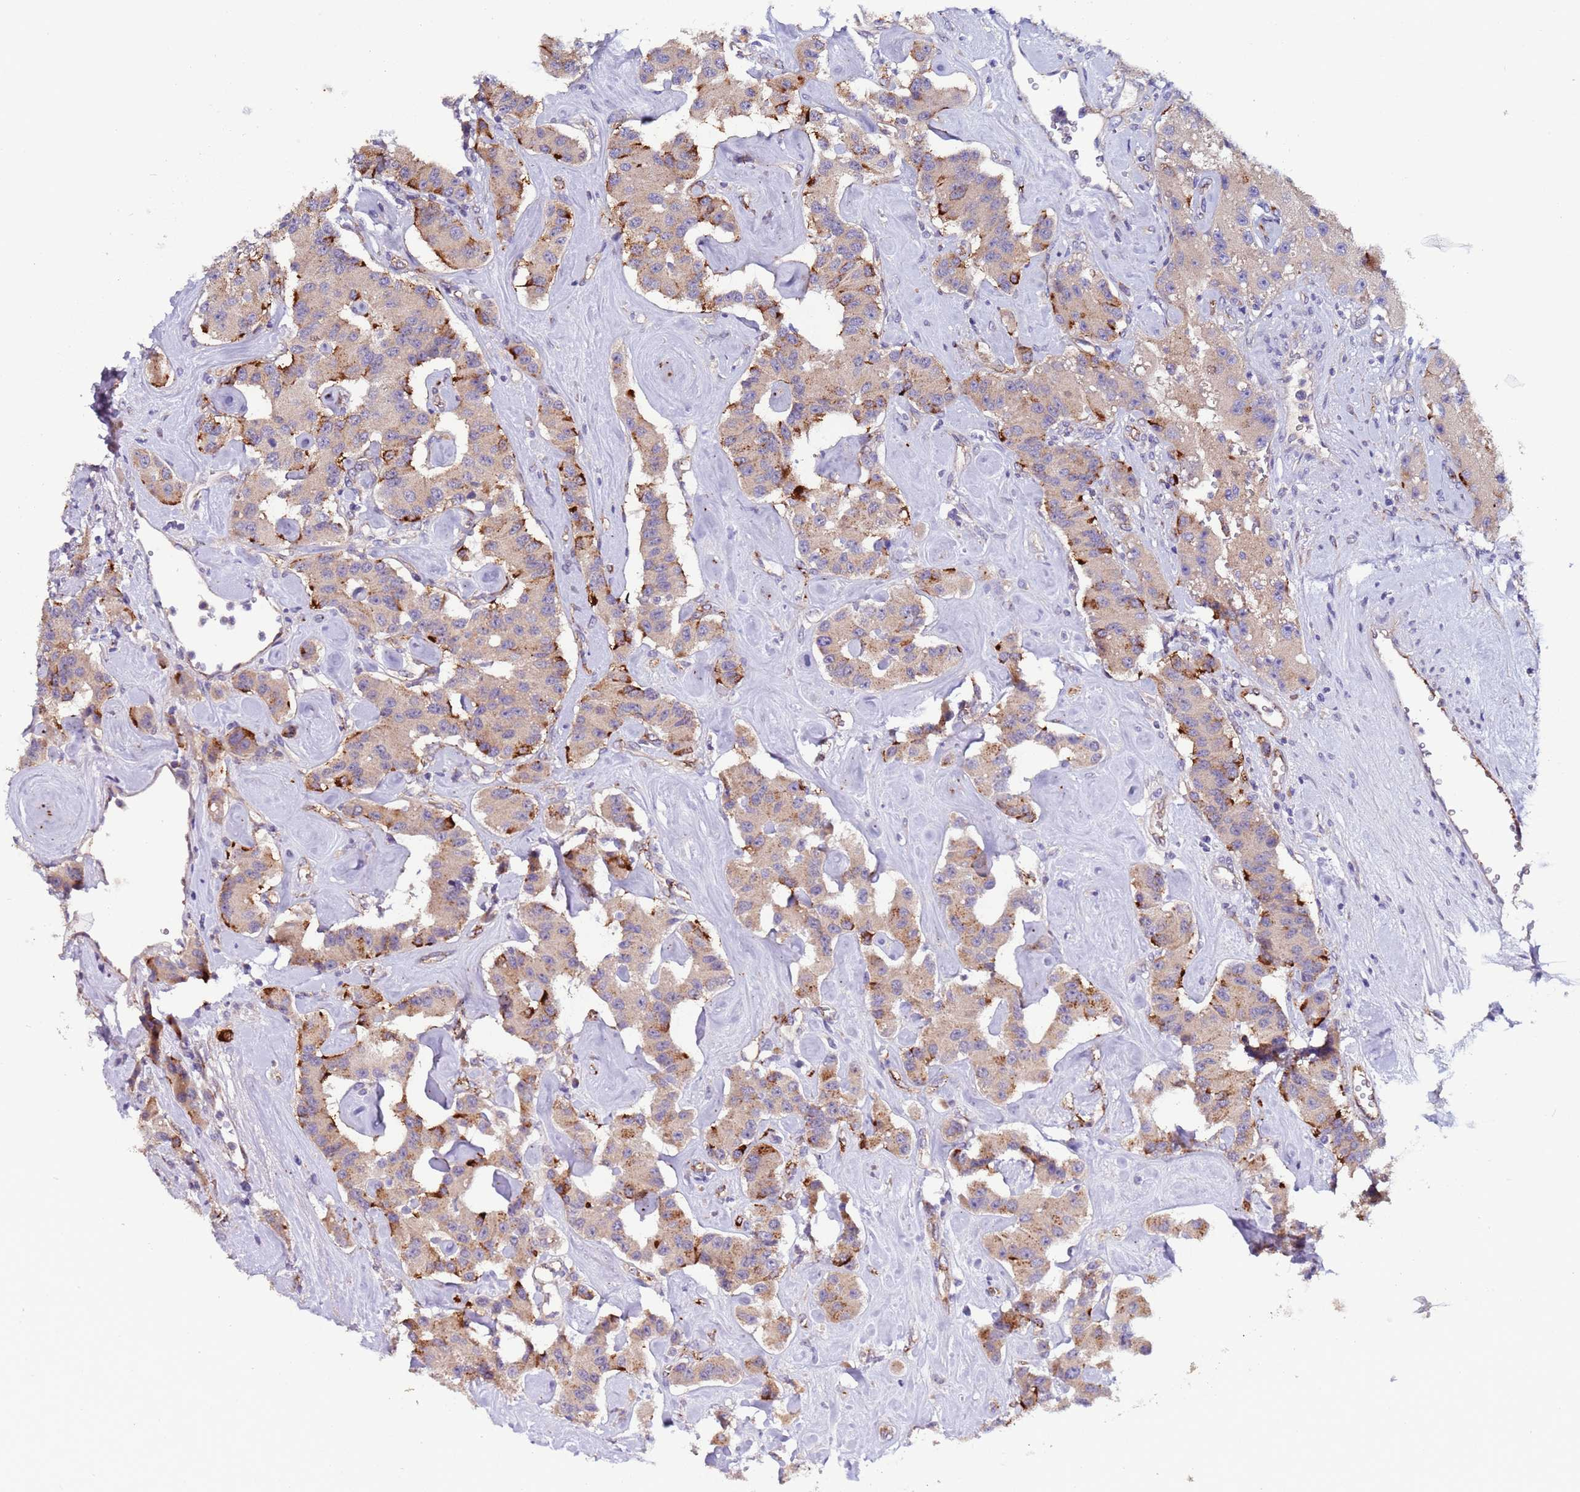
{"staining": {"intensity": "strong", "quantity": "<25%", "location": "cytoplasmic/membranous"}, "tissue": "carcinoid", "cell_type": "Tumor cells", "image_type": "cancer", "snomed": [{"axis": "morphology", "description": "Carcinoid, malignant, NOS"}, {"axis": "topography", "description": "Pancreas"}], "caption": "Brown immunohistochemical staining in human carcinoid shows strong cytoplasmic/membranous expression in about <25% of tumor cells.", "gene": "ZNF248", "patient": {"sex": "male", "age": 41}}